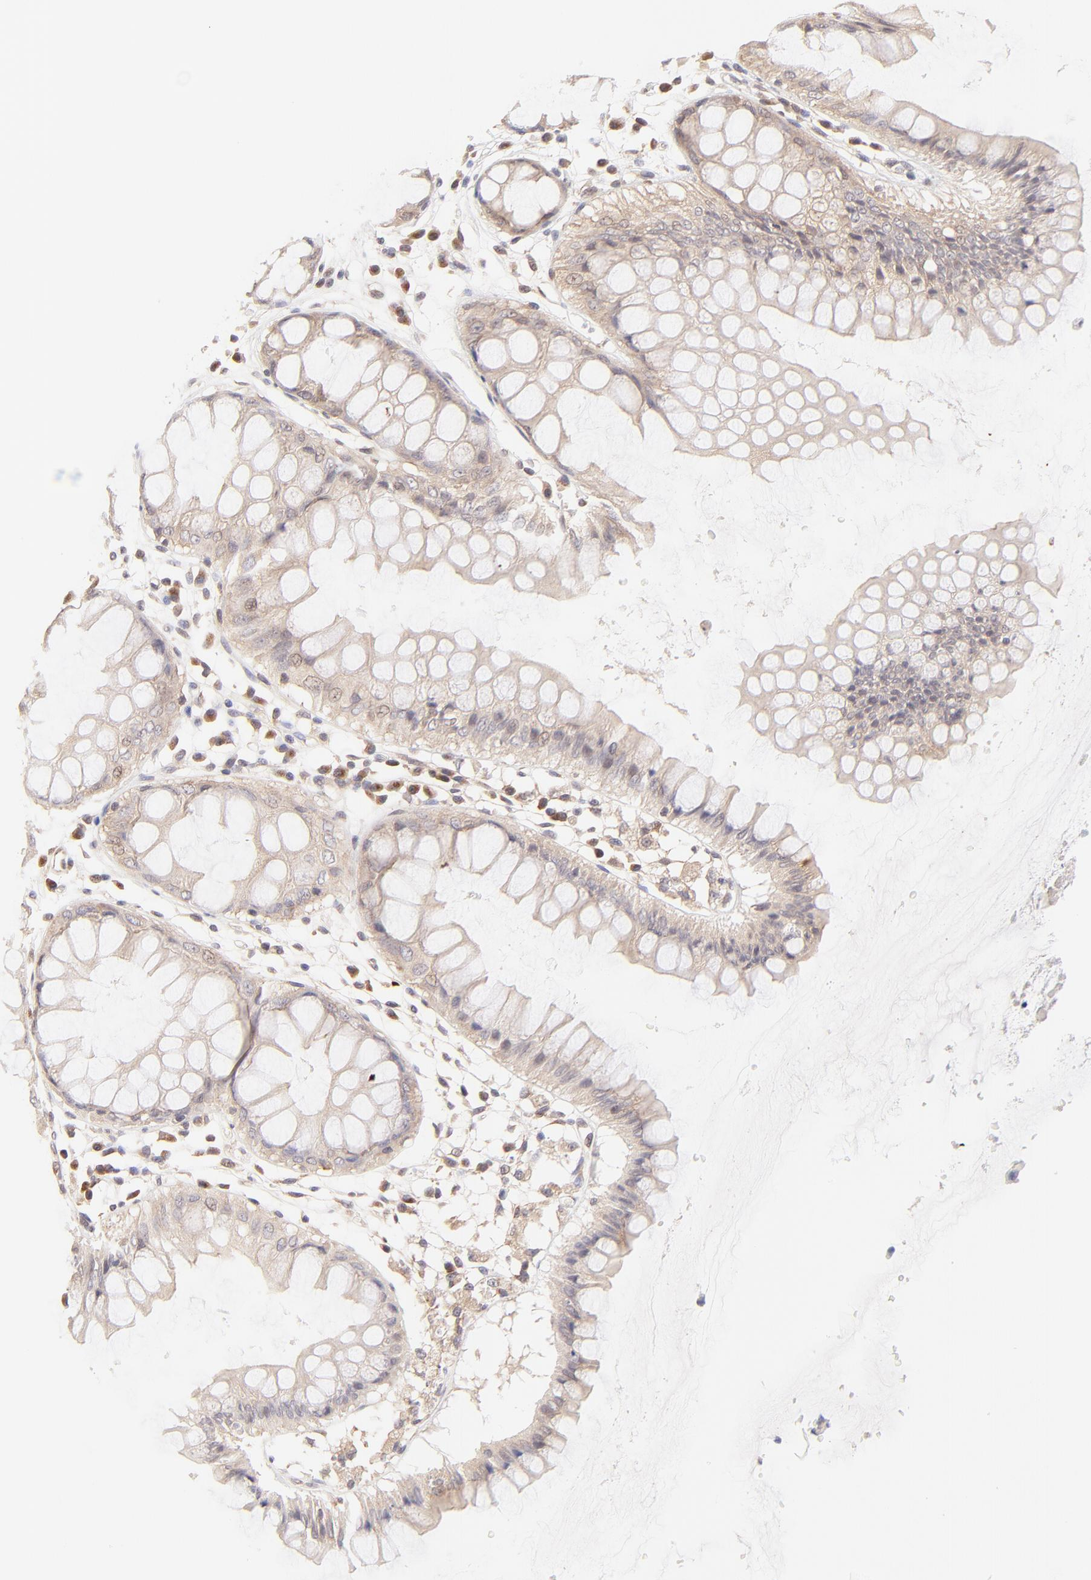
{"staining": {"intensity": "strong", "quantity": ">75%", "location": "cytoplasmic/membranous"}, "tissue": "rectum", "cell_type": "Glandular cells", "image_type": "normal", "snomed": [{"axis": "morphology", "description": "Normal tissue, NOS"}, {"axis": "morphology", "description": "Adenocarcinoma, NOS"}, {"axis": "topography", "description": "Rectum"}], "caption": "Brown immunohistochemical staining in benign human rectum exhibits strong cytoplasmic/membranous expression in approximately >75% of glandular cells. (Brightfield microscopy of DAB IHC at high magnification).", "gene": "TNRC6B", "patient": {"sex": "female", "age": 65}}